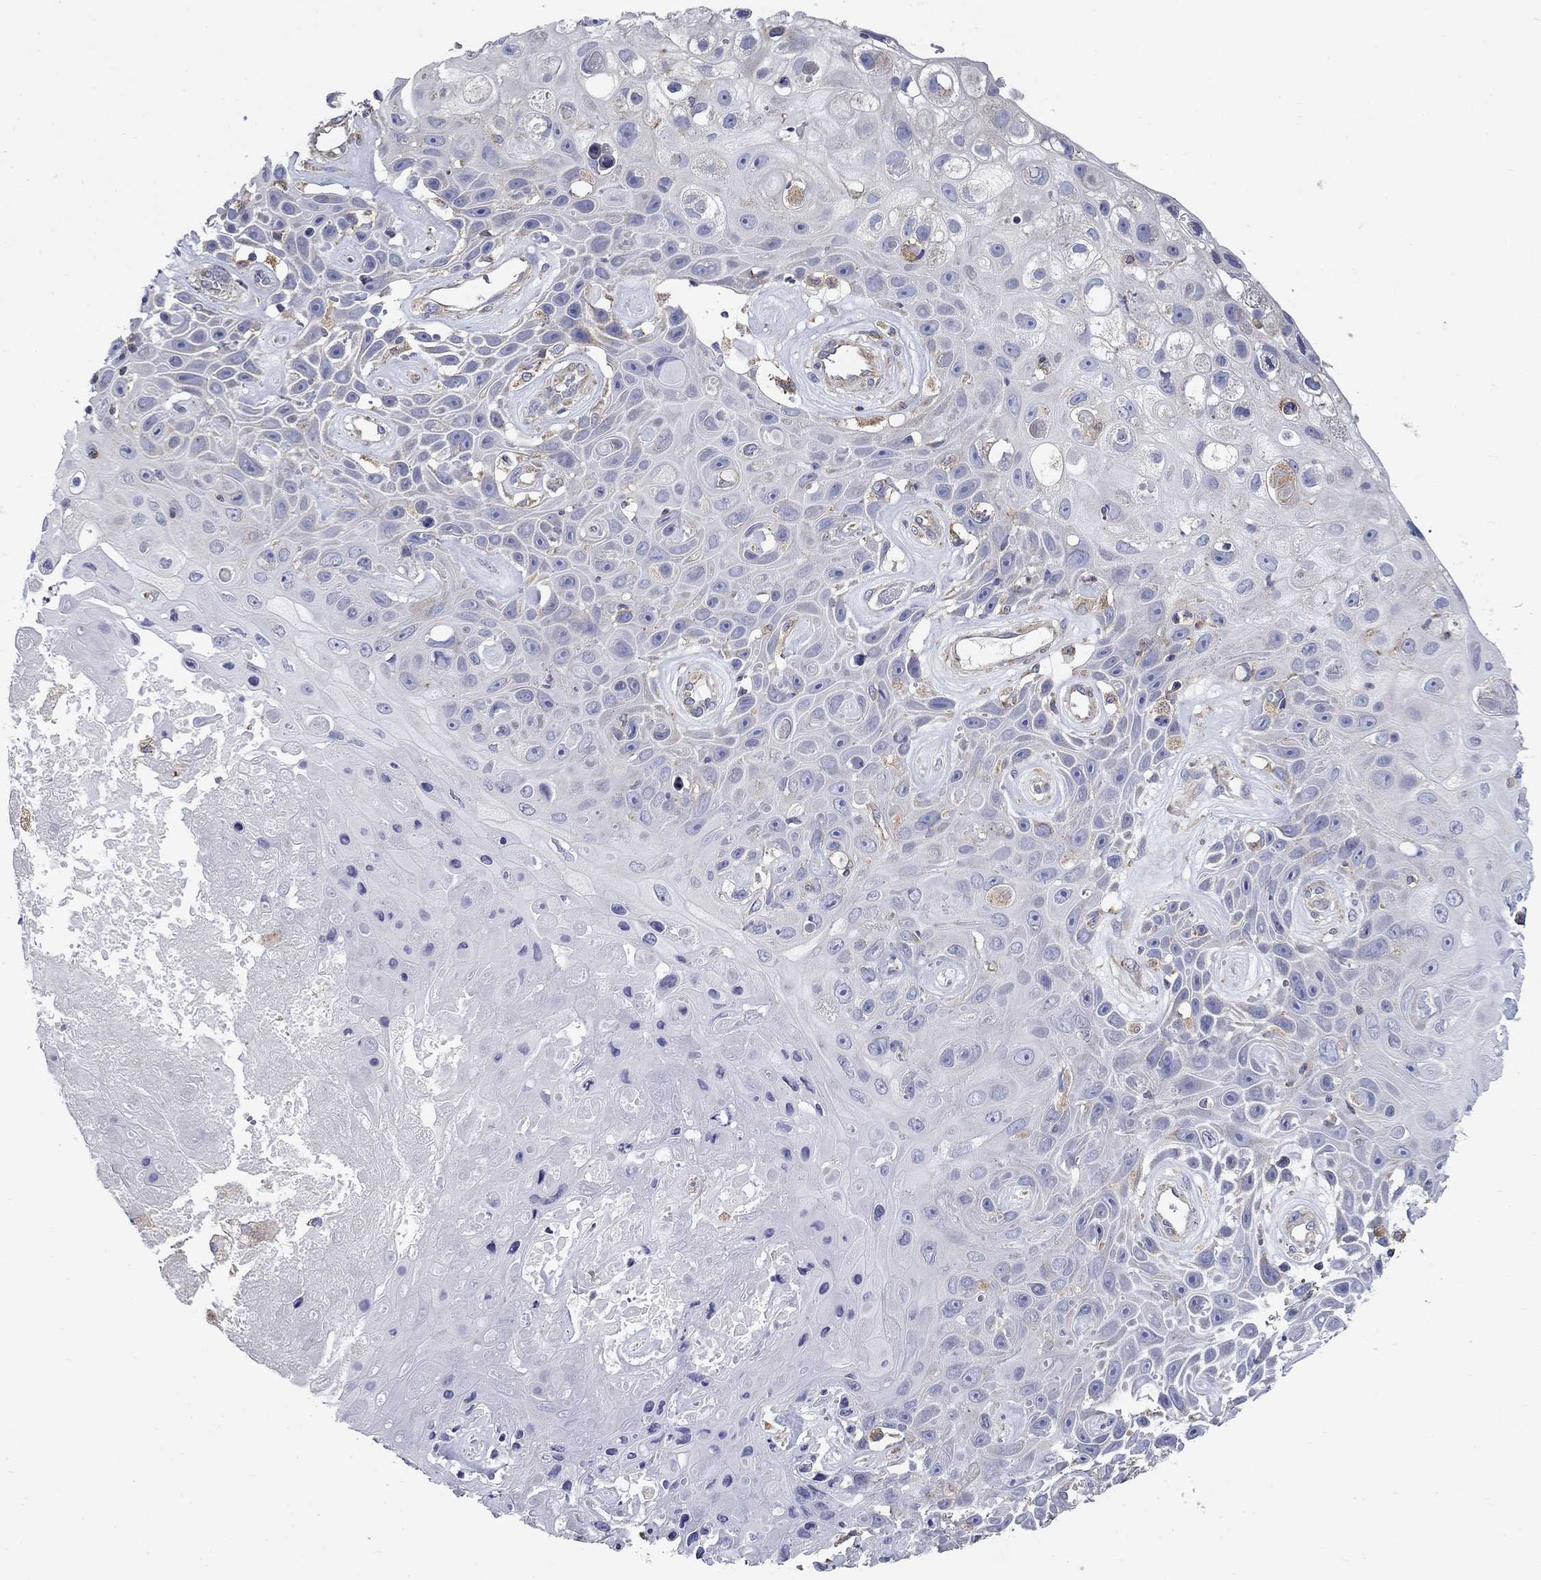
{"staining": {"intensity": "negative", "quantity": "none", "location": "none"}, "tissue": "skin cancer", "cell_type": "Tumor cells", "image_type": "cancer", "snomed": [{"axis": "morphology", "description": "Squamous cell carcinoma, NOS"}, {"axis": "topography", "description": "Skin"}], "caption": "An immunohistochemistry image of skin cancer (squamous cell carcinoma) is shown. There is no staining in tumor cells of skin cancer (squamous cell carcinoma).", "gene": "NME5", "patient": {"sex": "male", "age": 82}}